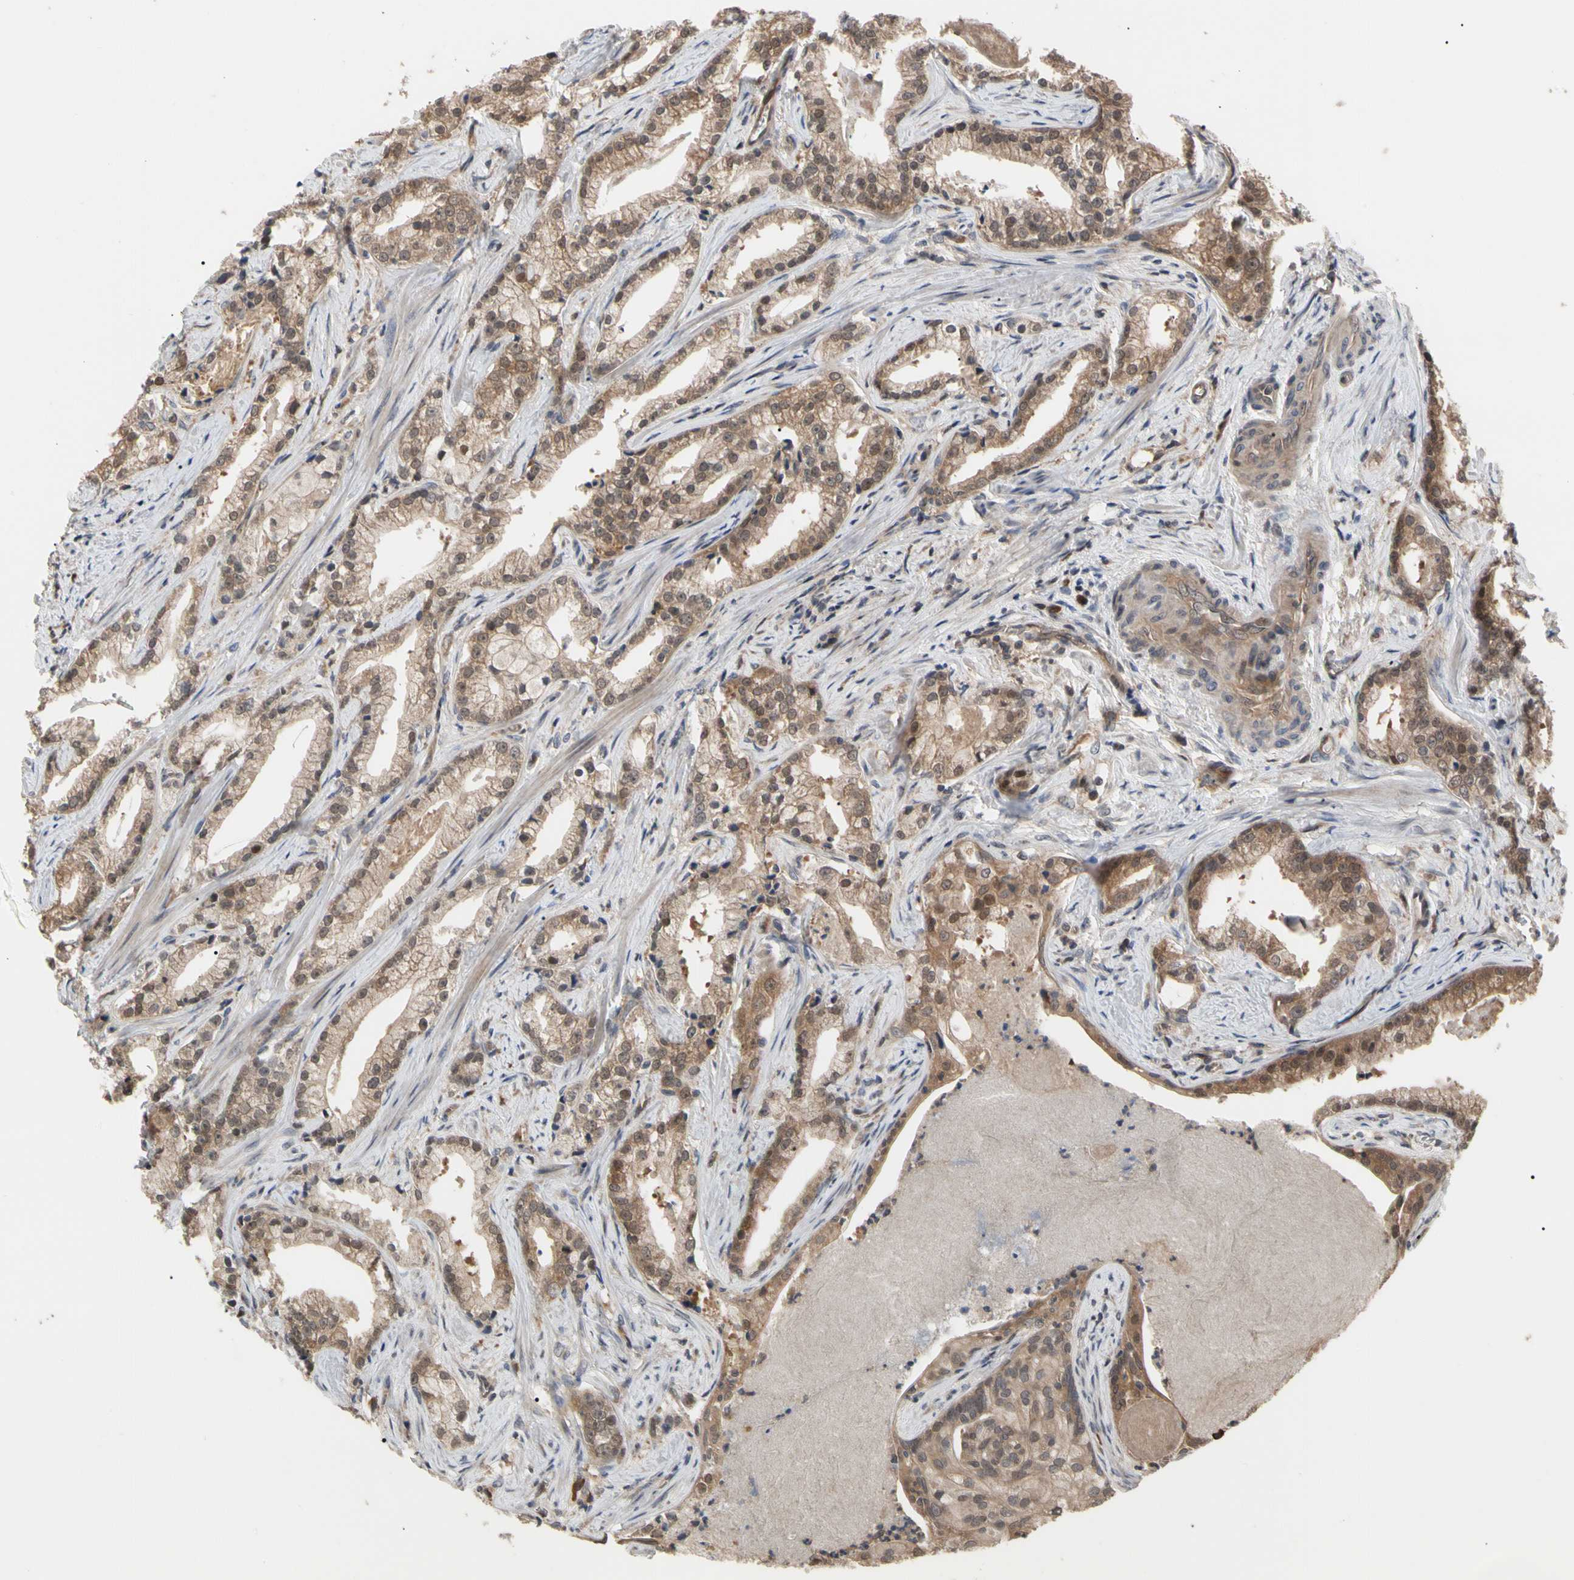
{"staining": {"intensity": "moderate", "quantity": ">75%", "location": "cytoplasmic/membranous"}, "tissue": "prostate cancer", "cell_type": "Tumor cells", "image_type": "cancer", "snomed": [{"axis": "morphology", "description": "Adenocarcinoma, Low grade"}, {"axis": "topography", "description": "Prostate"}], "caption": "Immunohistochemistry of low-grade adenocarcinoma (prostate) displays medium levels of moderate cytoplasmic/membranous positivity in about >75% of tumor cells.", "gene": "CYTIP", "patient": {"sex": "male", "age": 59}}